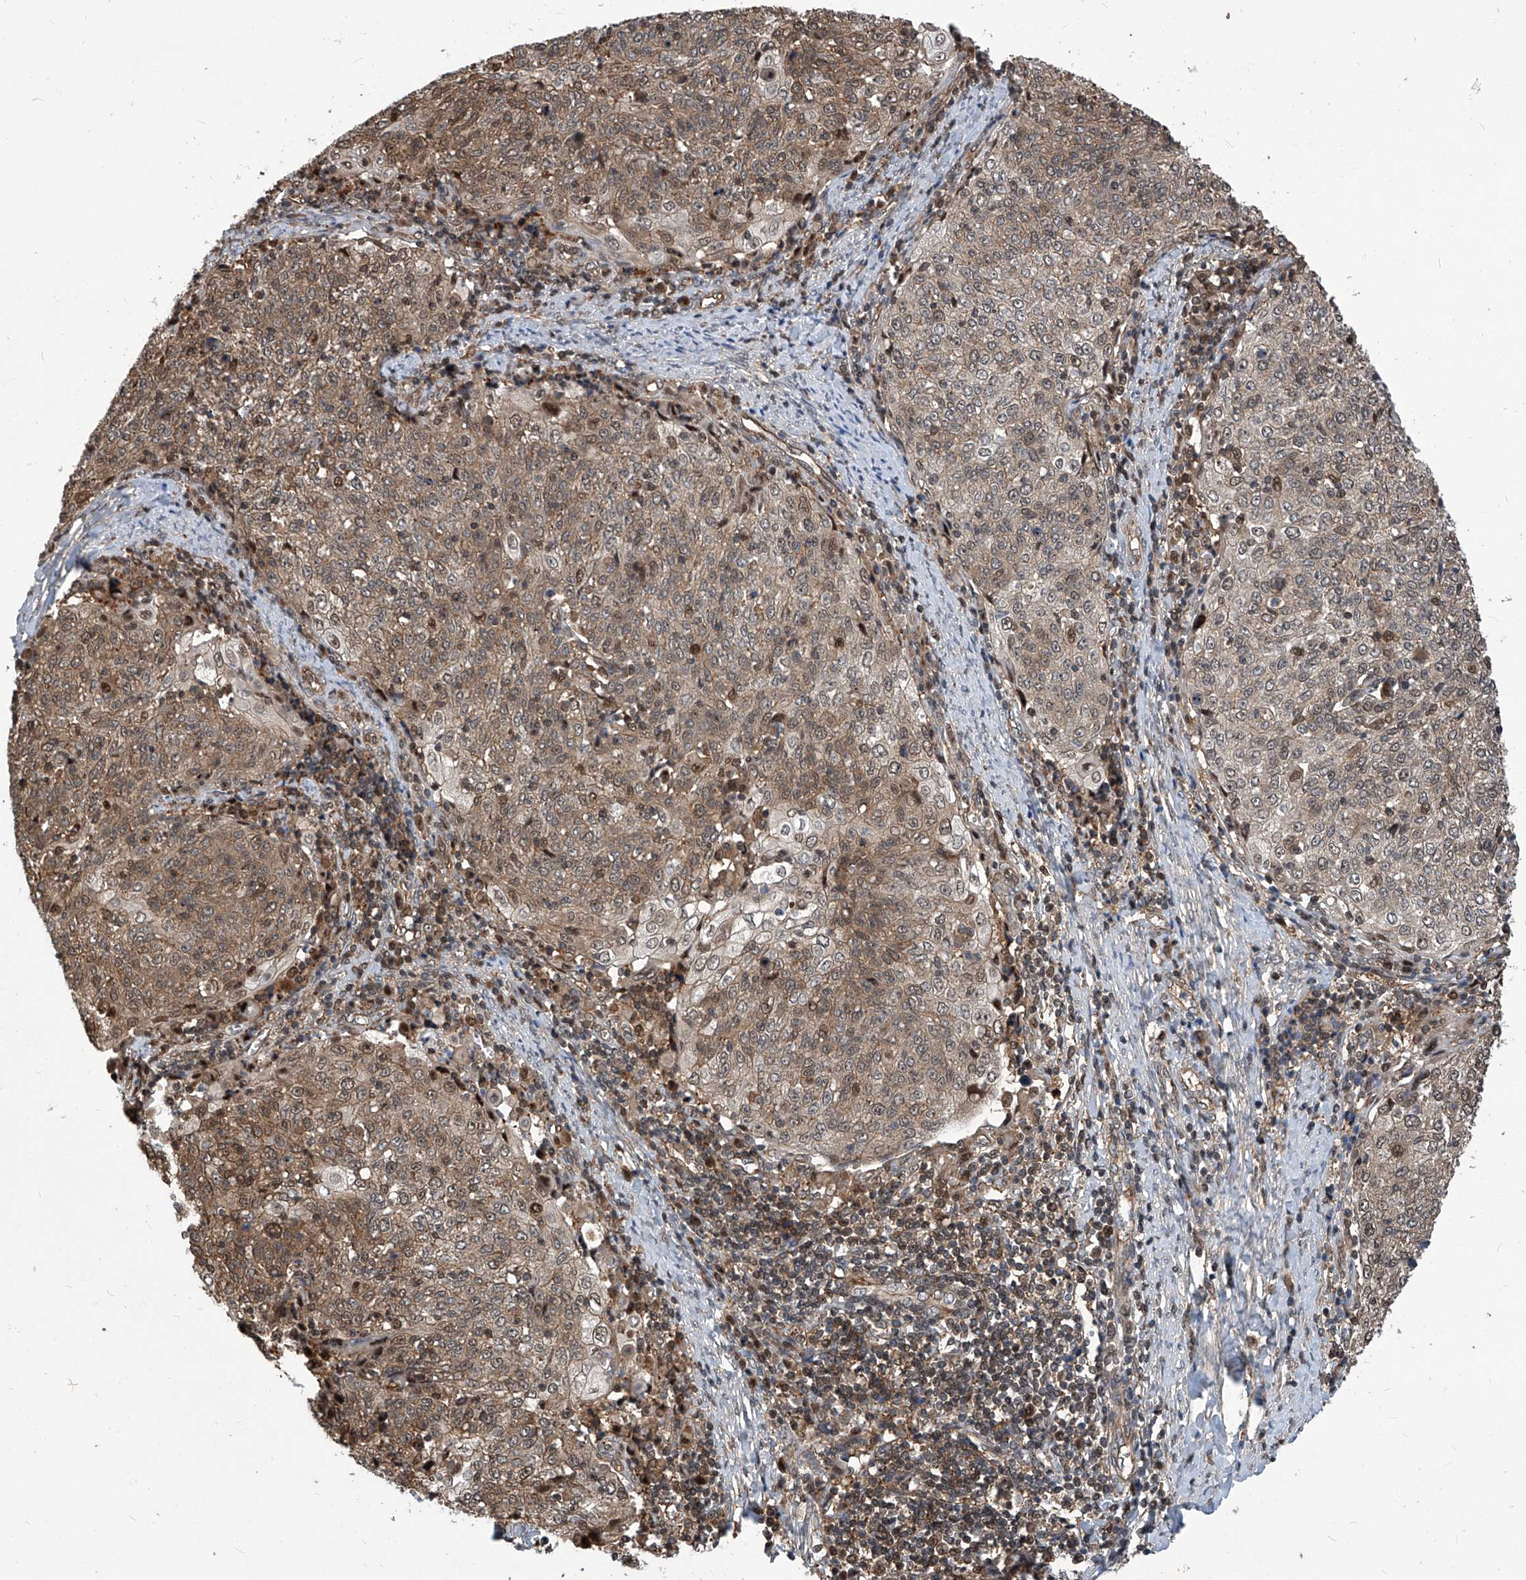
{"staining": {"intensity": "moderate", "quantity": ">75%", "location": "cytoplasmic/membranous,nuclear"}, "tissue": "cervical cancer", "cell_type": "Tumor cells", "image_type": "cancer", "snomed": [{"axis": "morphology", "description": "Squamous cell carcinoma, NOS"}, {"axis": "topography", "description": "Cervix"}], "caption": "Immunohistochemistry (DAB) staining of squamous cell carcinoma (cervical) reveals moderate cytoplasmic/membranous and nuclear protein staining in about >75% of tumor cells. Immunohistochemistry (ihc) stains the protein of interest in brown and the nuclei are stained blue.", "gene": "PSMB1", "patient": {"sex": "female", "age": 48}}